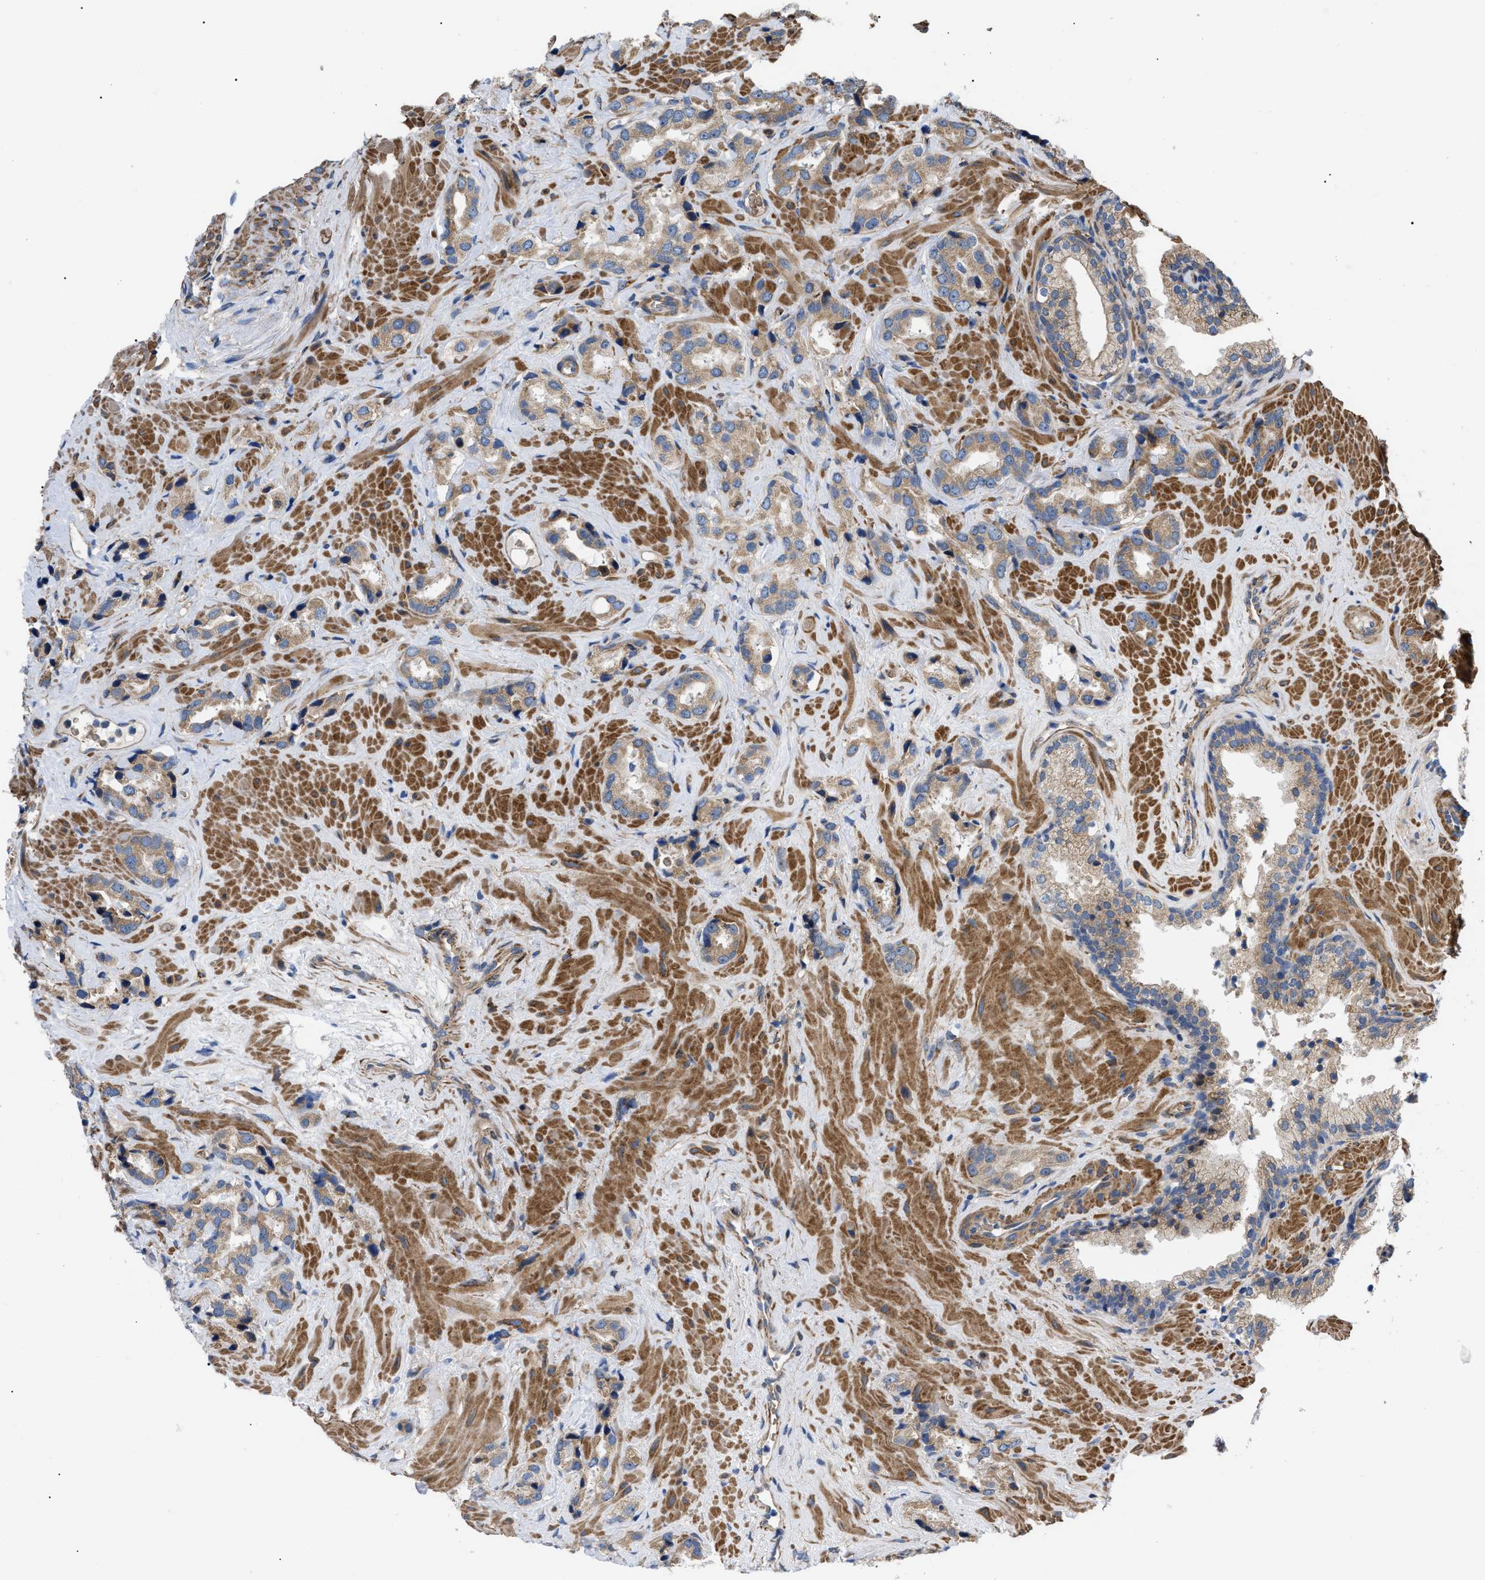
{"staining": {"intensity": "weak", "quantity": "25%-75%", "location": "cytoplasmic/membranous"}, "tissue": "prostate cancer", "cell_type": "Tumor cells", "image_type": "cancer", "snomed": [{"axis": "morphology", "description": "Adenocarcinoma, High grade"}, {"axis": "topography", "description": "Prostate"}], "caption": "A low amount of weak cytoplasmic/membranous staining is appreciated in approximately 25%-75% of tumor cells in prostate cancer (adenocarcinoma (high-grade)) tissue. The protein of interest is shown in brown color, while the nuclei are stained blue.", "gene": "MYO10", "patient": {"sex": "male", "age": 64}}